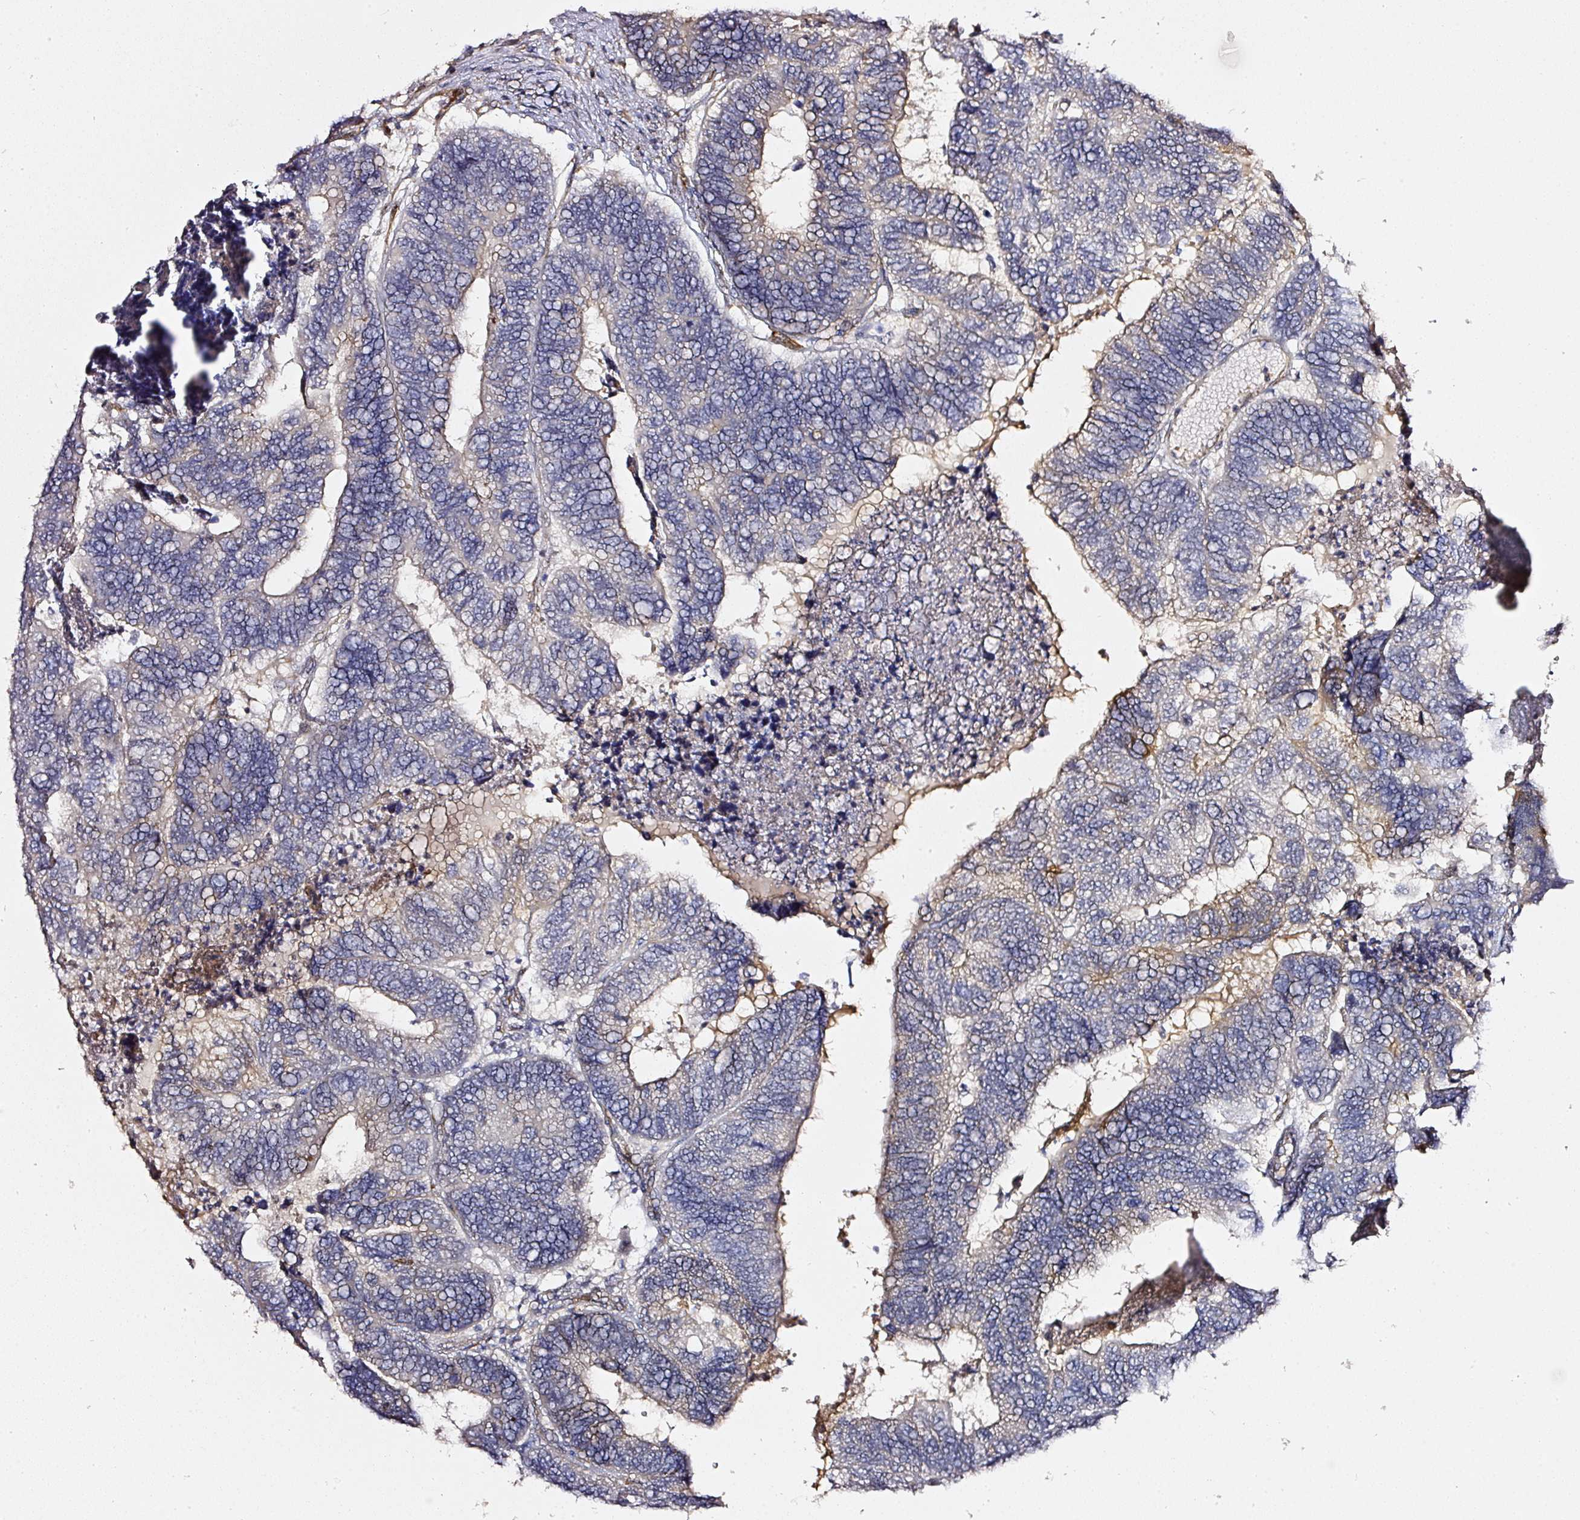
{"staining": {"intensity": "negative", "quantity": "none", "location": "none"}, "tissue": "colorectal cancer", "cell_type": "Tumor cells", "image_type": "cancer", "snomed": [{"axis": "morphology", "description": "Adenocarcinoma, NOS"}, {"axis": "topography", "description": "Colon"}], "caption": "This histopathology image is of colorectal cancer stained with IHC to label a protein in brown with the nuclei are counter-stained blue. There is no staining in tumor cells.", "gene": "TOGARAM1", "patient": {"sex": "female", "age": 67}}